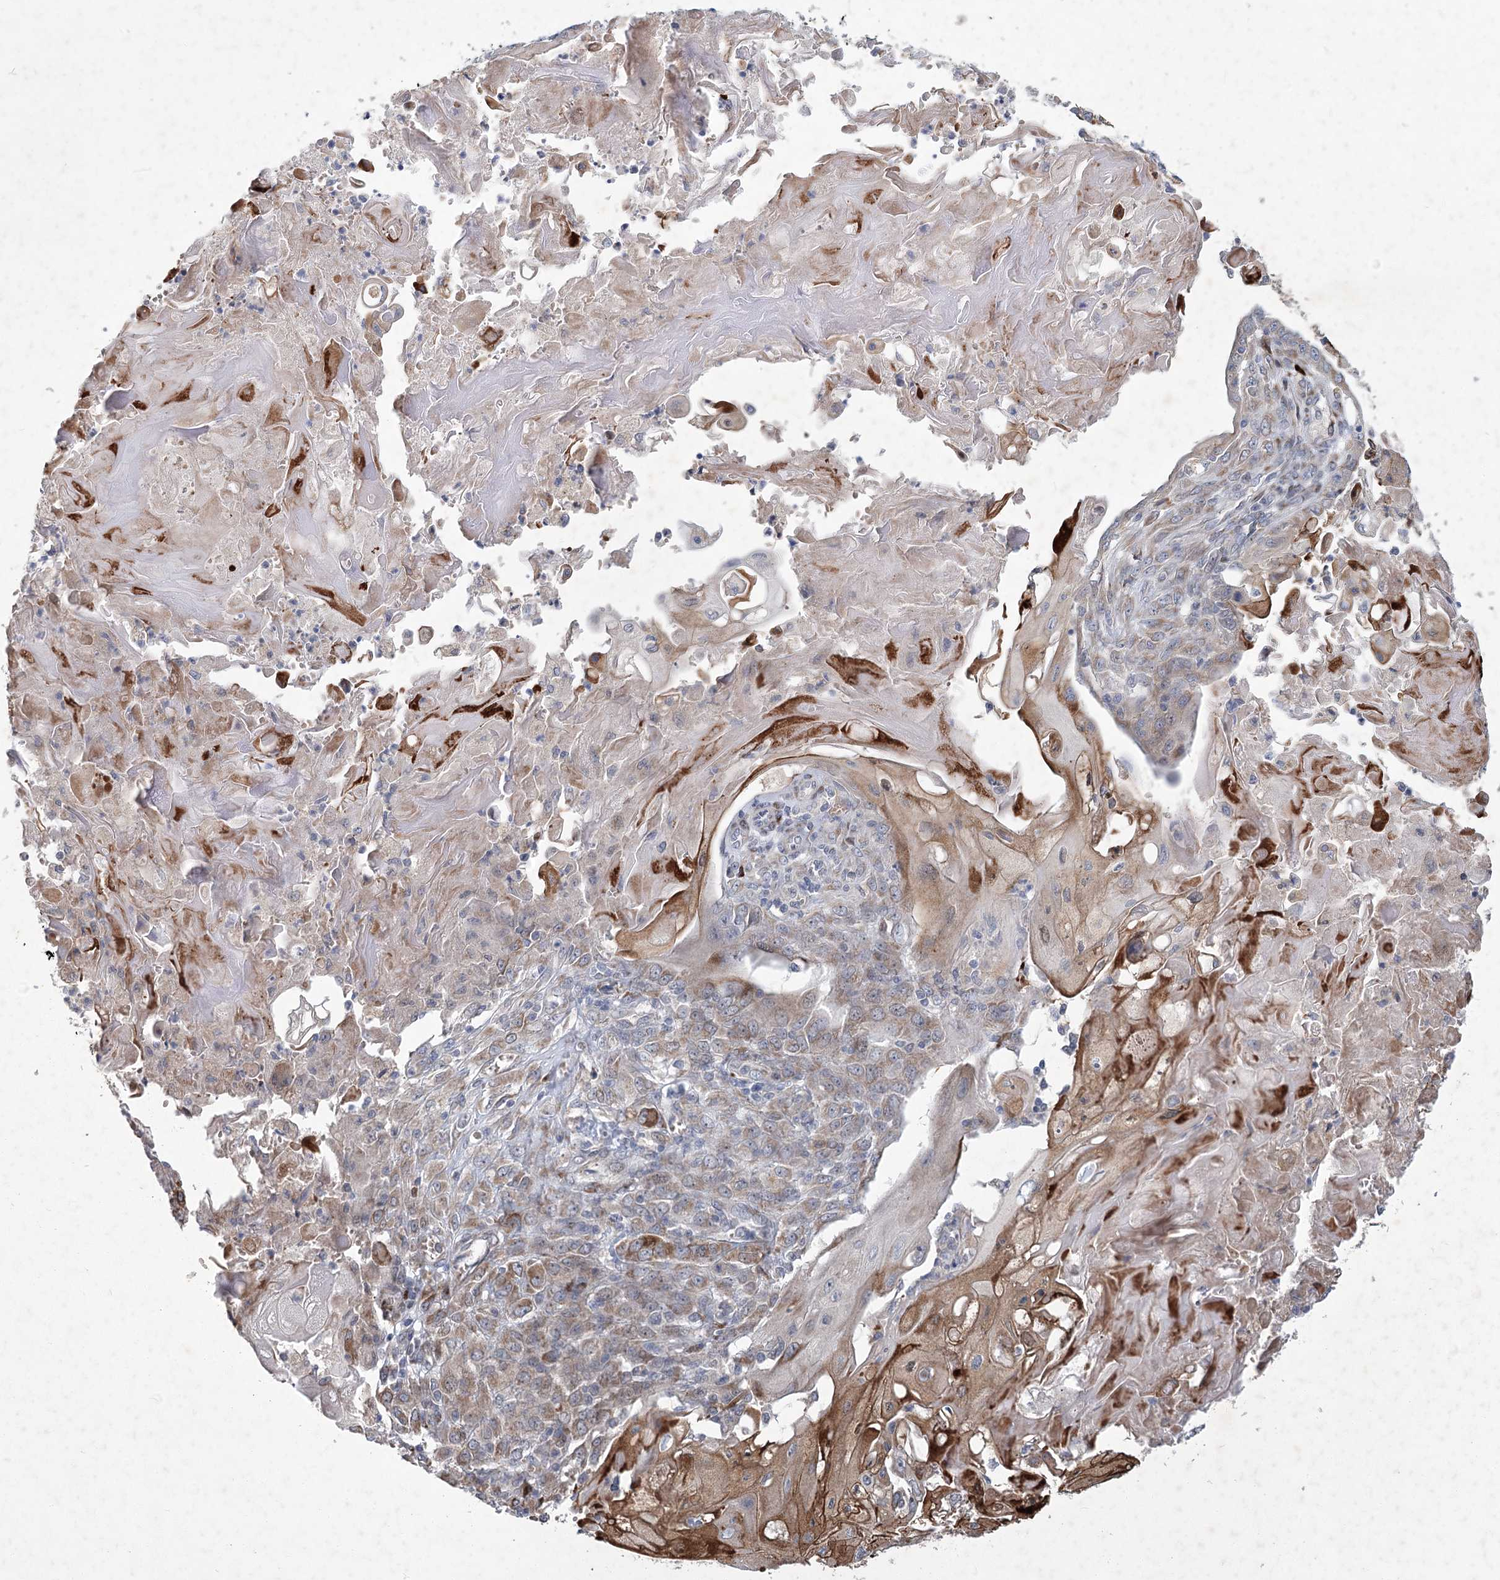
{"staining": {"intensity": "moderate", "quantity": "<25%", "location": "cytoplasmic/membranous"}, "tissue": "endometrial cancer", "cell_type": "Tumor cells", "image_type": "cancer", "snomed": [{"axis": "morphology", "description": "Adenocarcinoma, NOS"}, {"axis": "topography", "description": "Endometrium"}], "caption": "An immunohistochemistry (IHC) image of neoplastic tissue is shown. Protein staining in brown labels moderate cytoplasmic/membranous positivity in adenocarcinoma (endometrial) within tumor cells.", "gene": "GCNT4", "patient": {"sex": "female", "age": 32}}